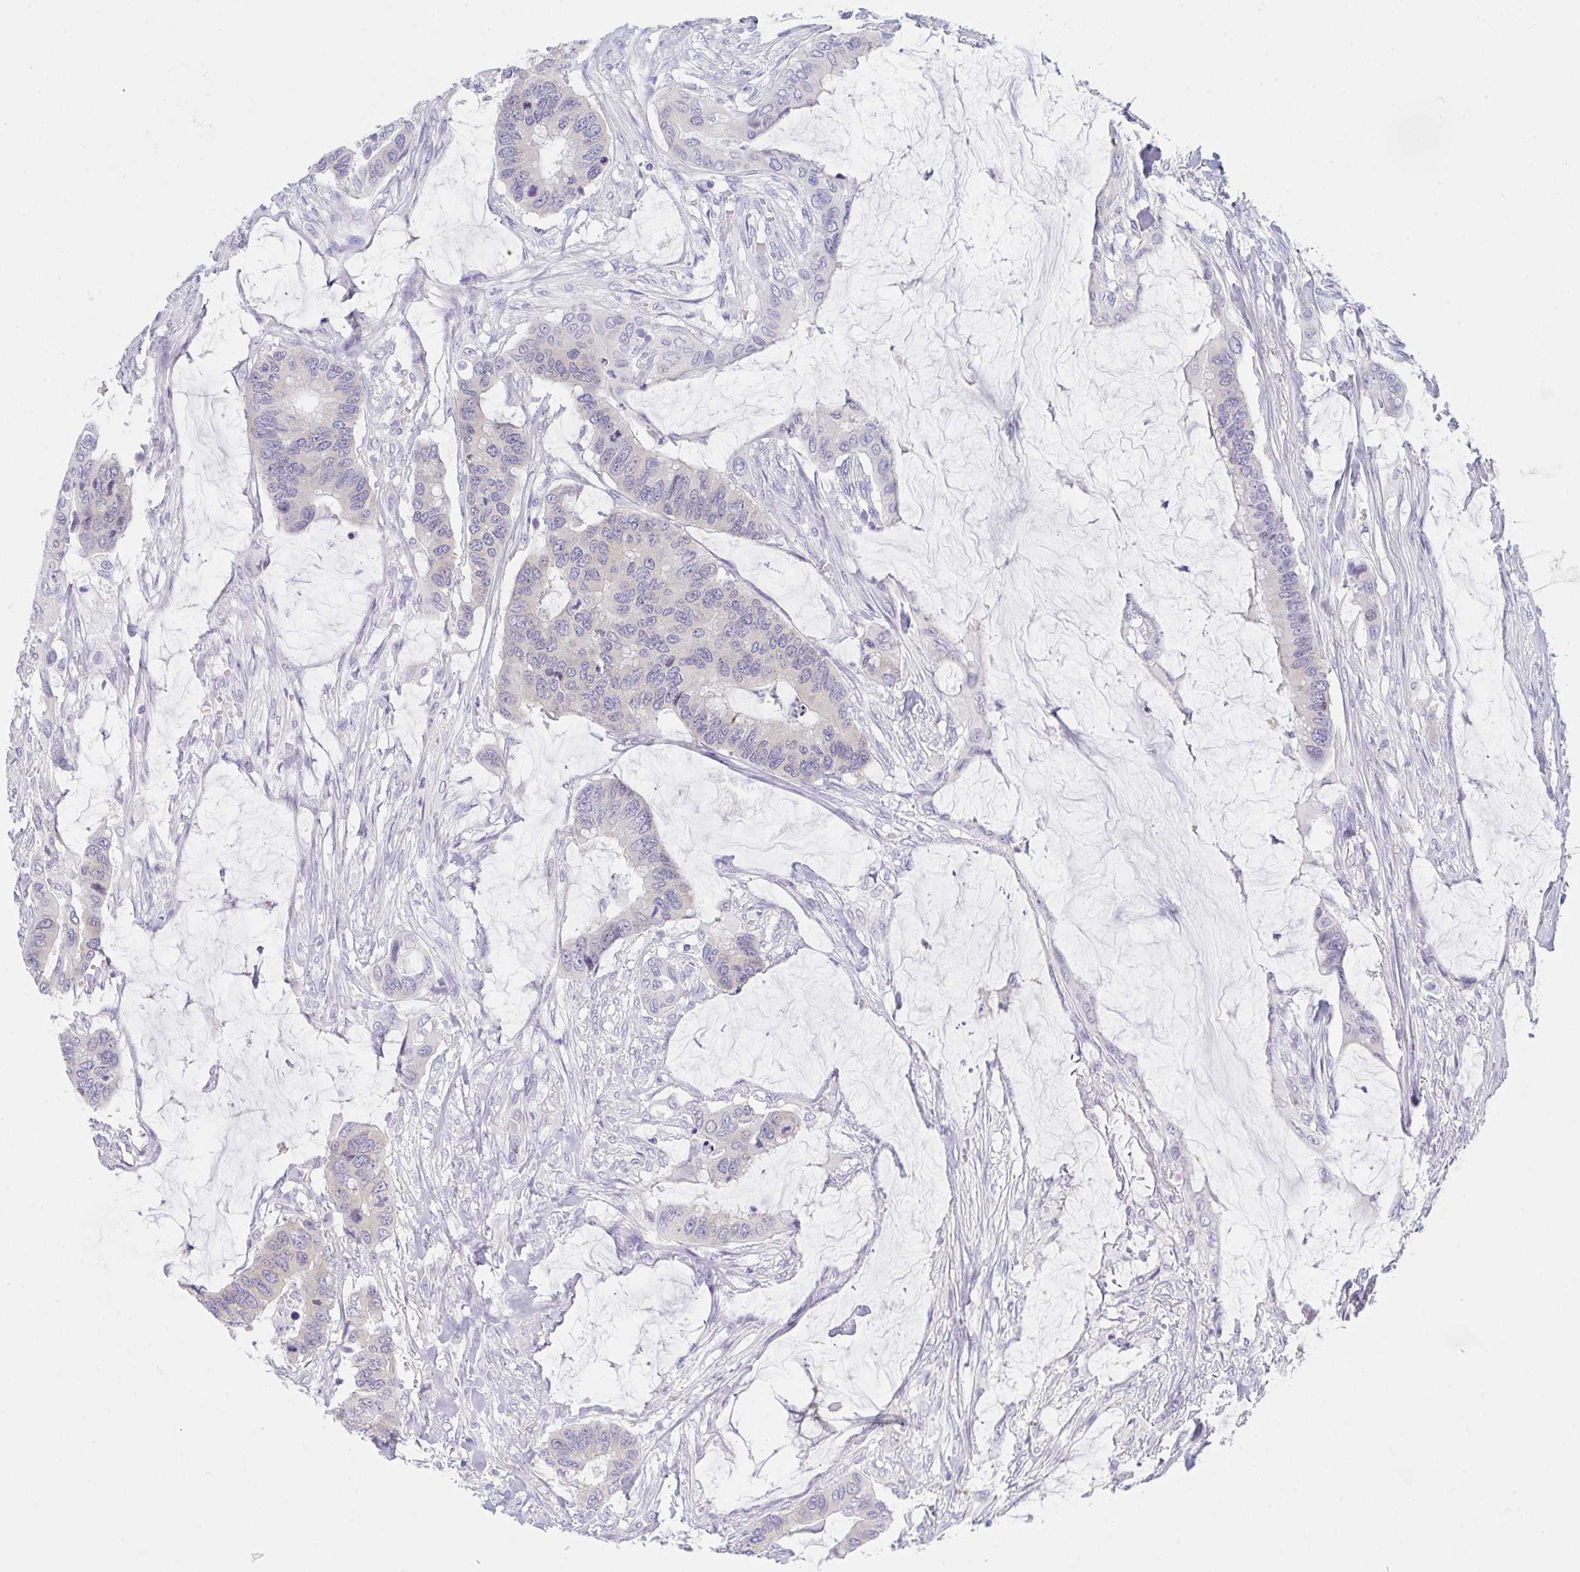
{"staining": {"intensity": "negative", "quantity": "none", "location": "none"}, "tissue": "colorectal cancer", "cell_type": "Tumor cells", "image_type": "cancer", "snomed": [{"axis": "morphology", "description": "Adenocarcinoma, NOS"}, {"axis": "topography", "description": "Rectum"}], "caption": "Immunohistochemical staining of human adenocarcinoma (colorectal) reveals no significant expression in tumor cells.", "gene": "NAA30", "patient": {"sex": "female", "age": 59}}